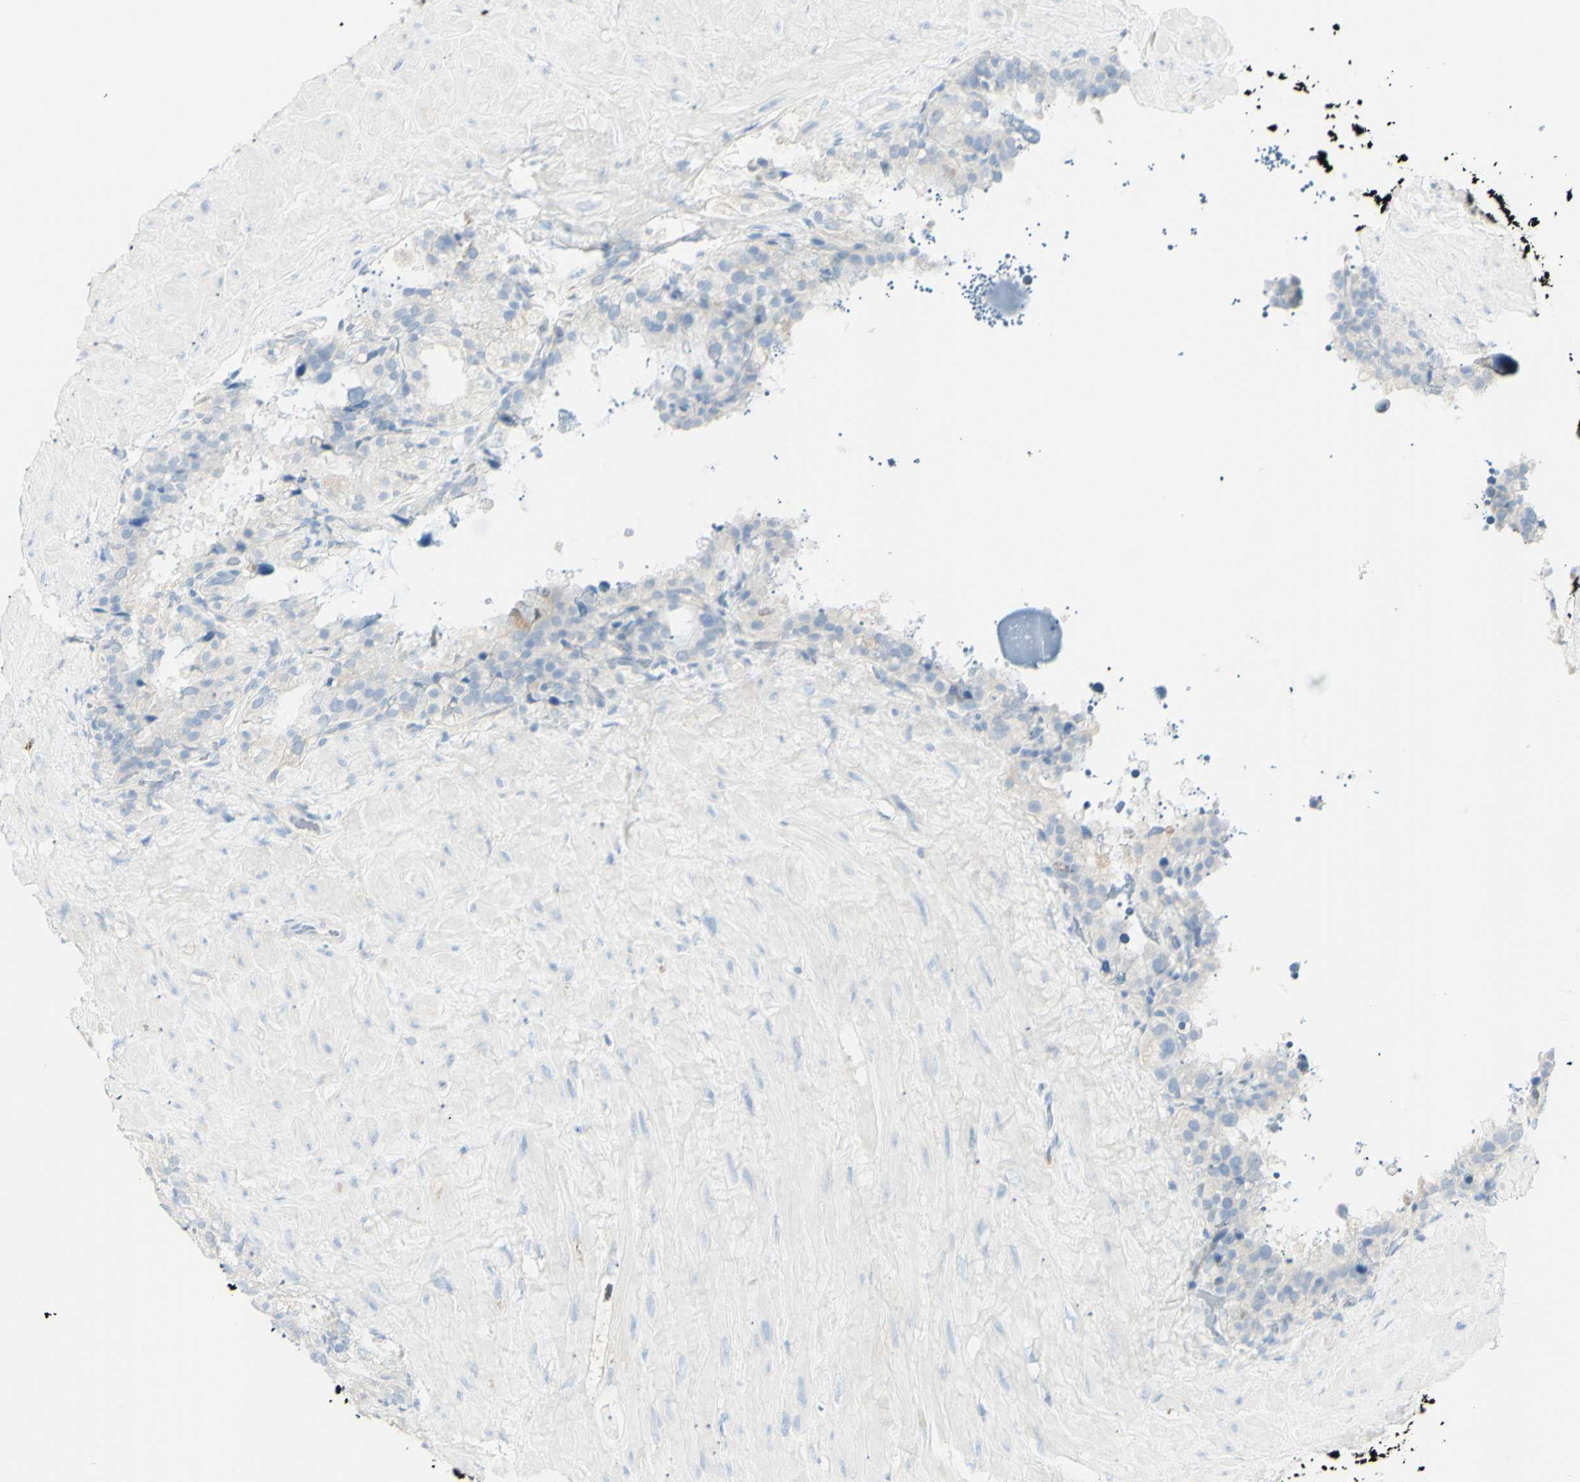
{"staining": {"intensity": "weak", "quantity": "<25%", "location": "cytoplasmic/membranous"}, "tissue": "seminal vesicle", "cell_type": "Glandular cells", "image_type": "normal", "snomed": [{"axis": "morphology", "description": "Normal tissue, NOS"}, {"axis": "topography", "description": "Seminal veicle"}], "caption": "IHC photomicrograph of normal seminal vesicle: seminal vesicle stained with DAB (3,3'-diaminobenzidine) reveals no significant protein expression in glandular cells.", "gene": "LETM1", "patient": {"sex": "male", "age": 68}}